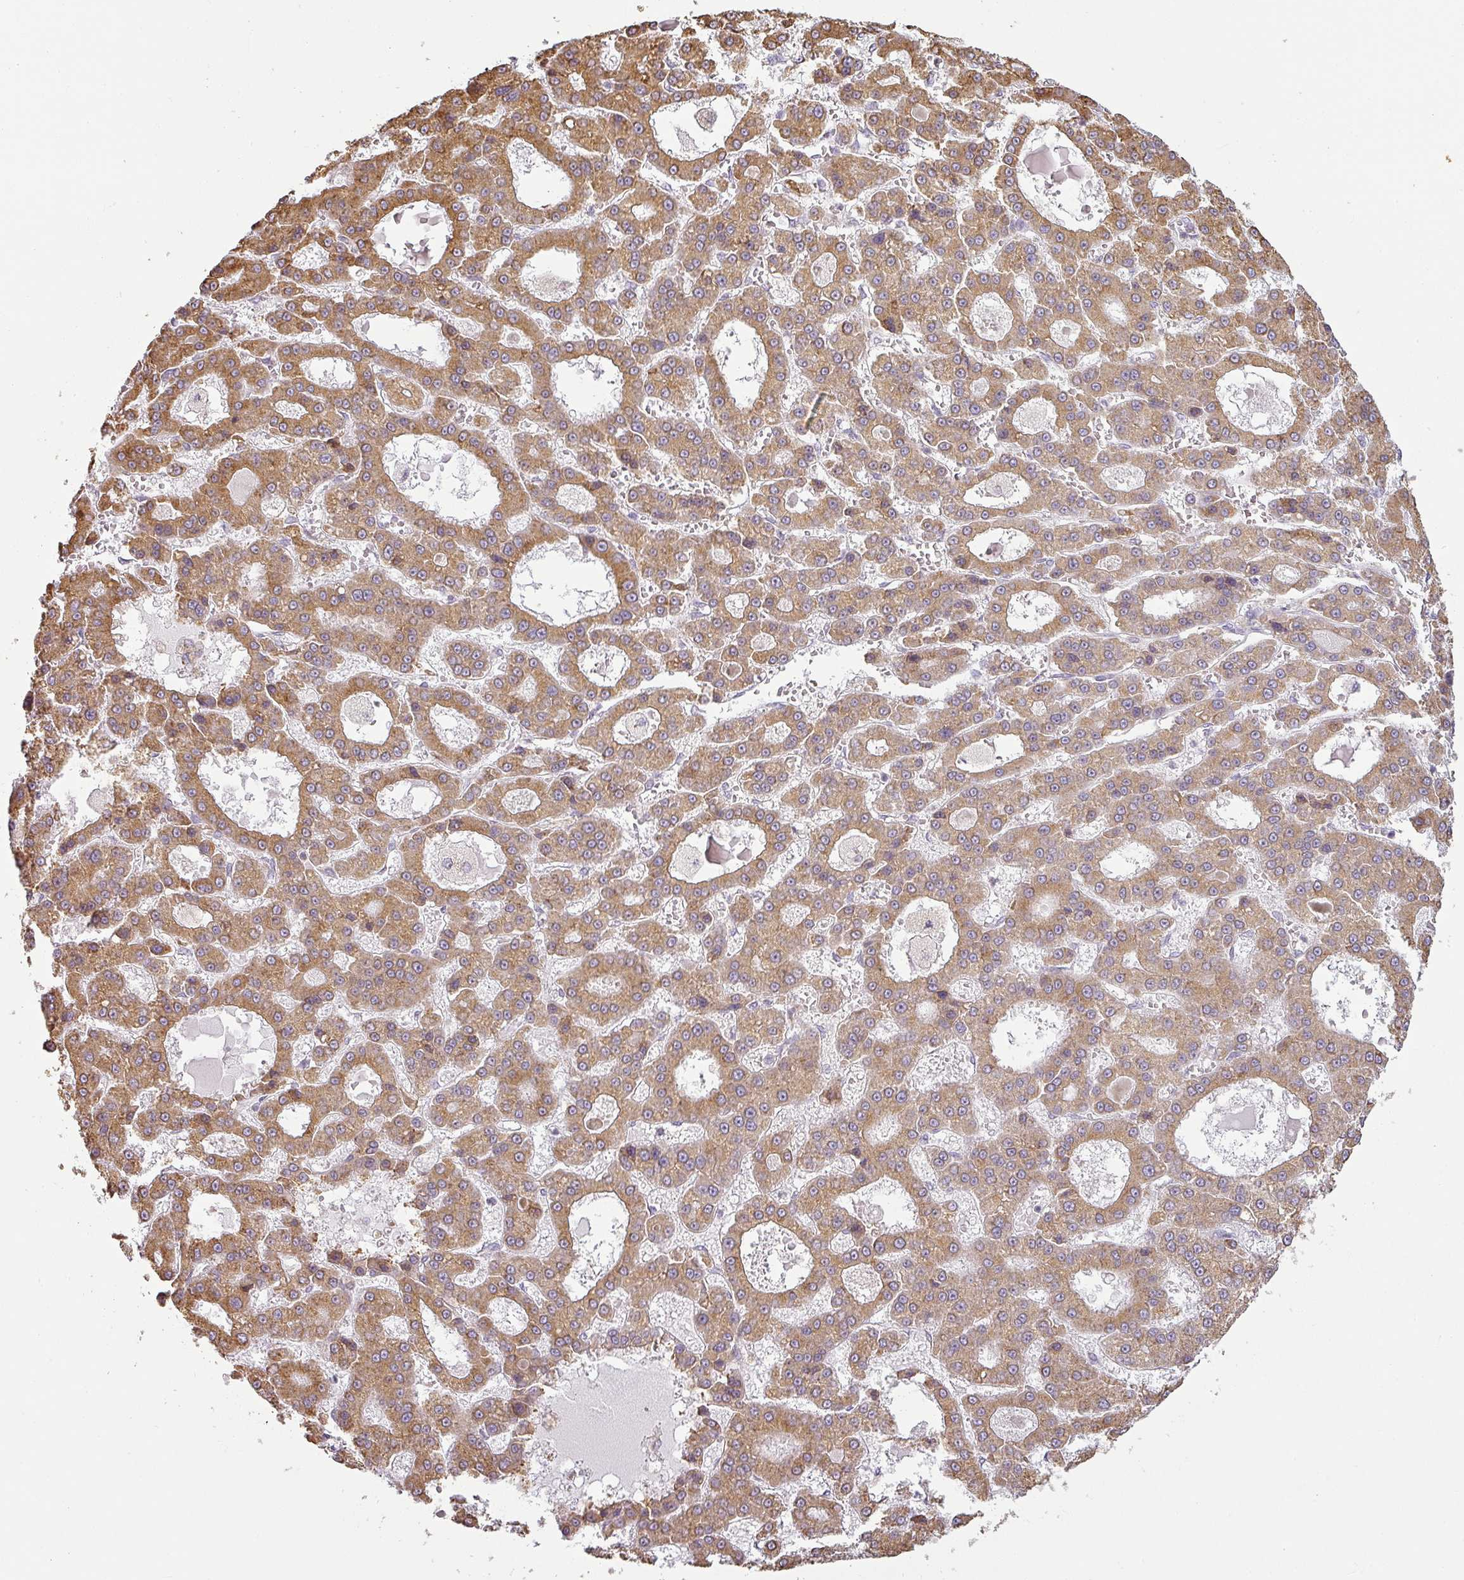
{"staining": {"intensity": "moderate", "quantity": ">75%", "location": "cytoplasmic/membranous"}, "tissue": "liver cancer", "cell_type": "Tumor cells", "image_type": "cancer", "snomed": [{"axis": "morphology", "description": "Carcinoma, Hepatocellular, NOS"}, {"axis": "topography", "description": "Liver"}], "caption": "This photomicrograph reveals IHC staining of liver hepatocellular carcinoma, with medium moderate cytoplasmic/membranous staining in about >75% of tumor cells.", "gene": "CCDC144A", "patient": {"sex": "male", "age": 70}}